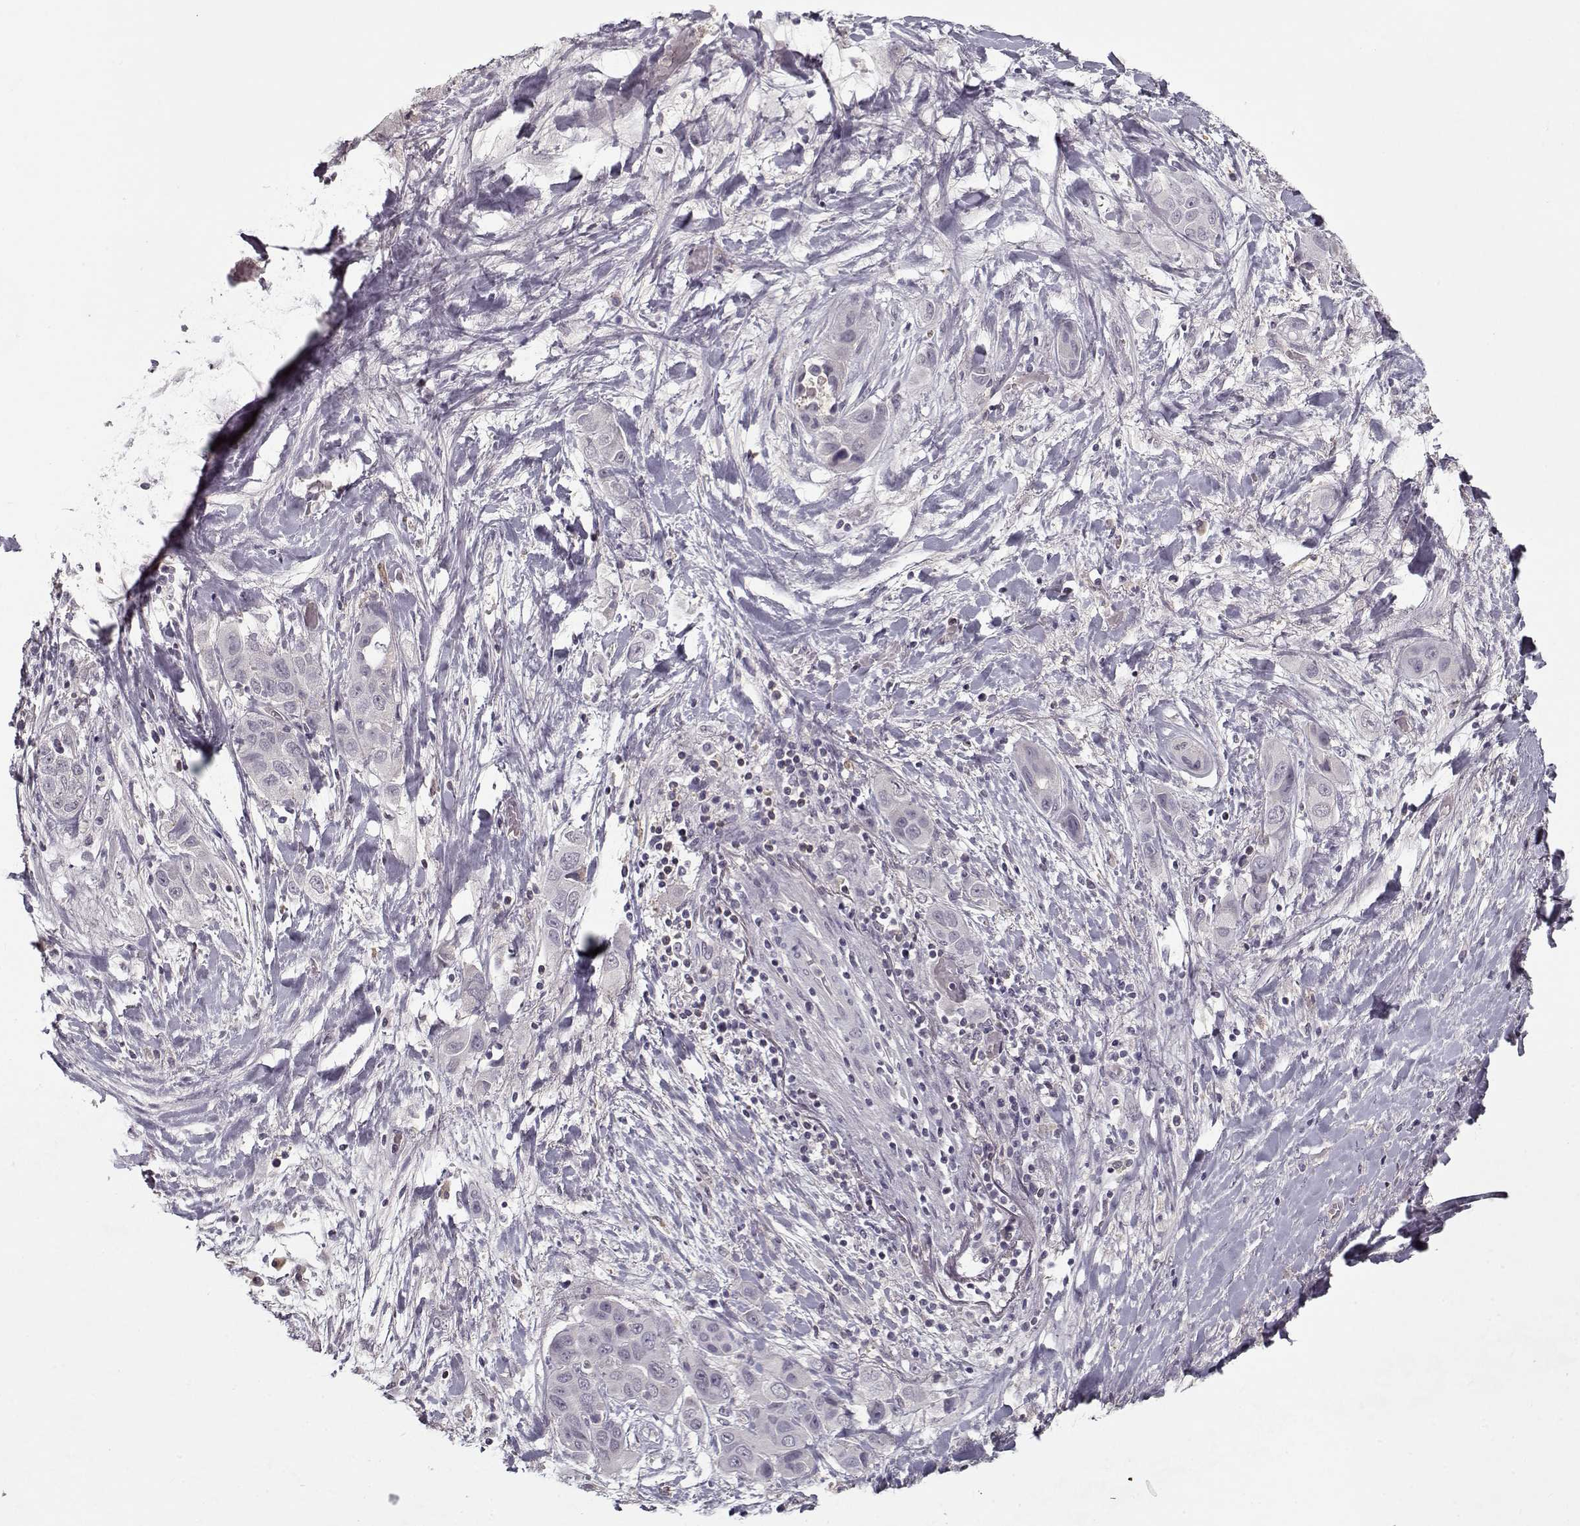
{"staining": {"intensity": "negative", "quantity": "none", "location": "none"}, "tissue": "liver cancer", "cell_type": "Tumor cells", "image_type": "cancer", "snomed": [{"axis": "morphology", "description": "Cholangiocarcinoma"}, {"axis": "topography", "description": "Liver"}], "caption": "IHC histopathology image of liver cancer stained for a protein (brown), which exhibits no expression in tumor cells. (DAB IHC, high magnification).", "gene": "AFM", "patient": {"sex": "female", "age": 52}}